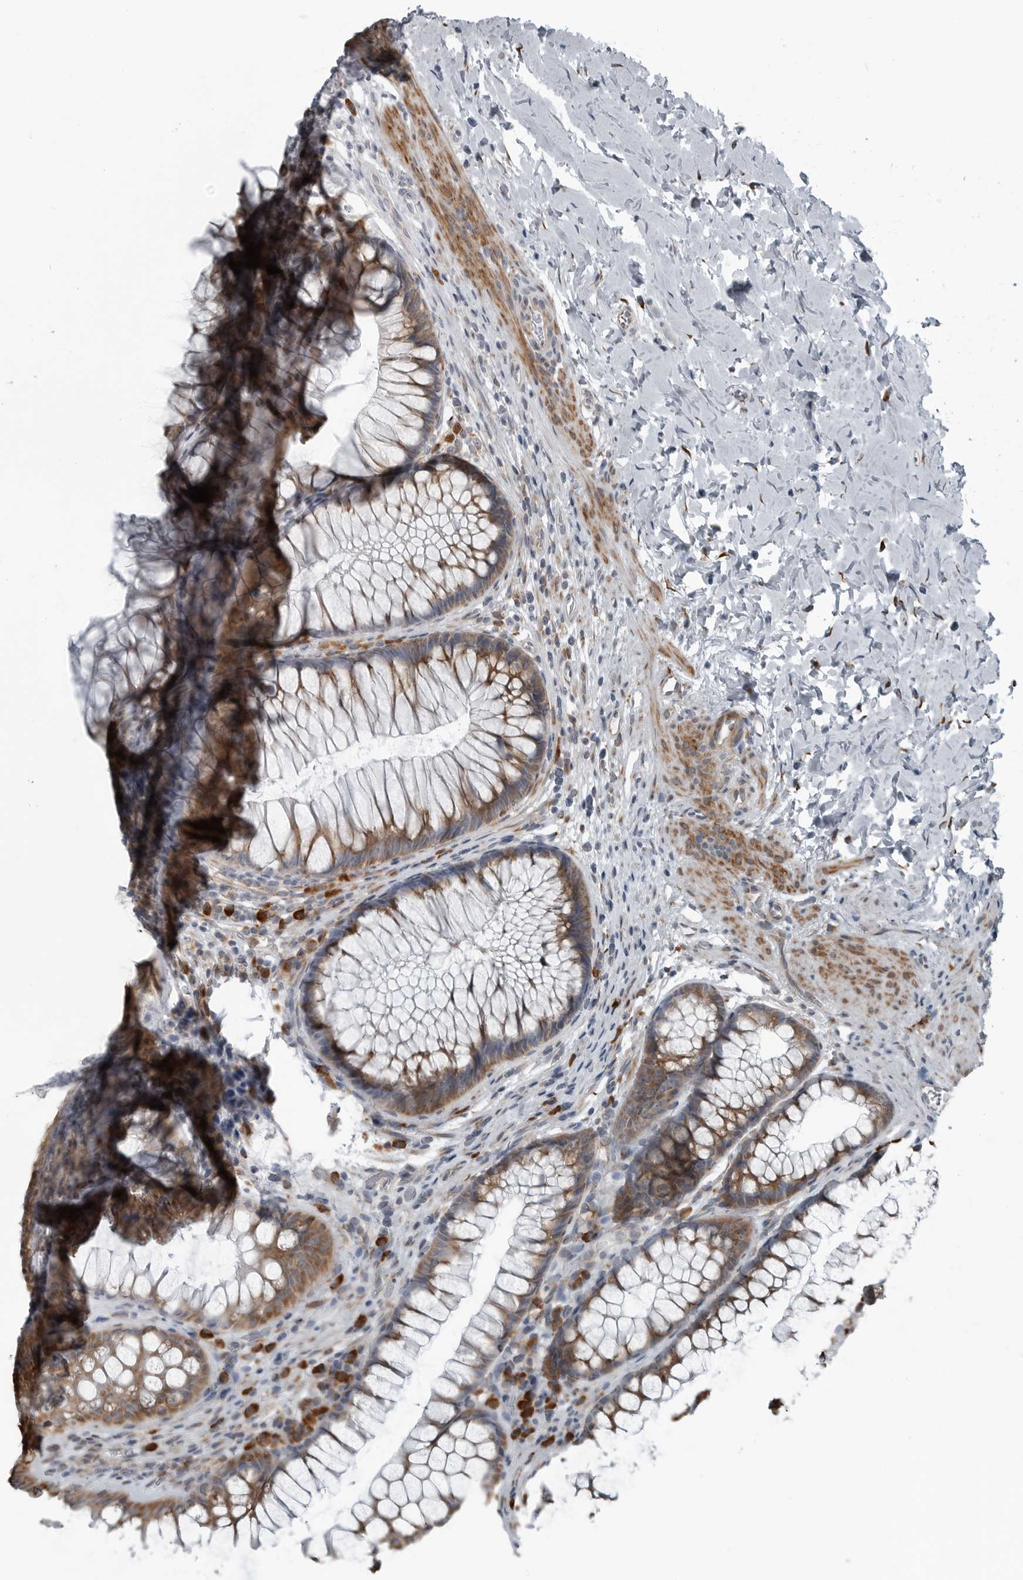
{"staining": {"intensity": "moderate", "quantity": "25%-75%", "location": "cytoplasmic/membranous"}, "tissue": "colon", "cell_type": "Endothelial cells", "image_type": "normal", "snomed": [{"axis": "morphology", "description": "Normal tissue, NOS"}, {"axis": "topography", "description": "Colon"}], "caption": "The micrograph exhibits staining of unremarkable colon, revealing moderate cytoplasmic/membranous protein expression (brown color) within endothelial cells.", "gene": "CEP85", "patient": {"sex": "female", "age": 62}}